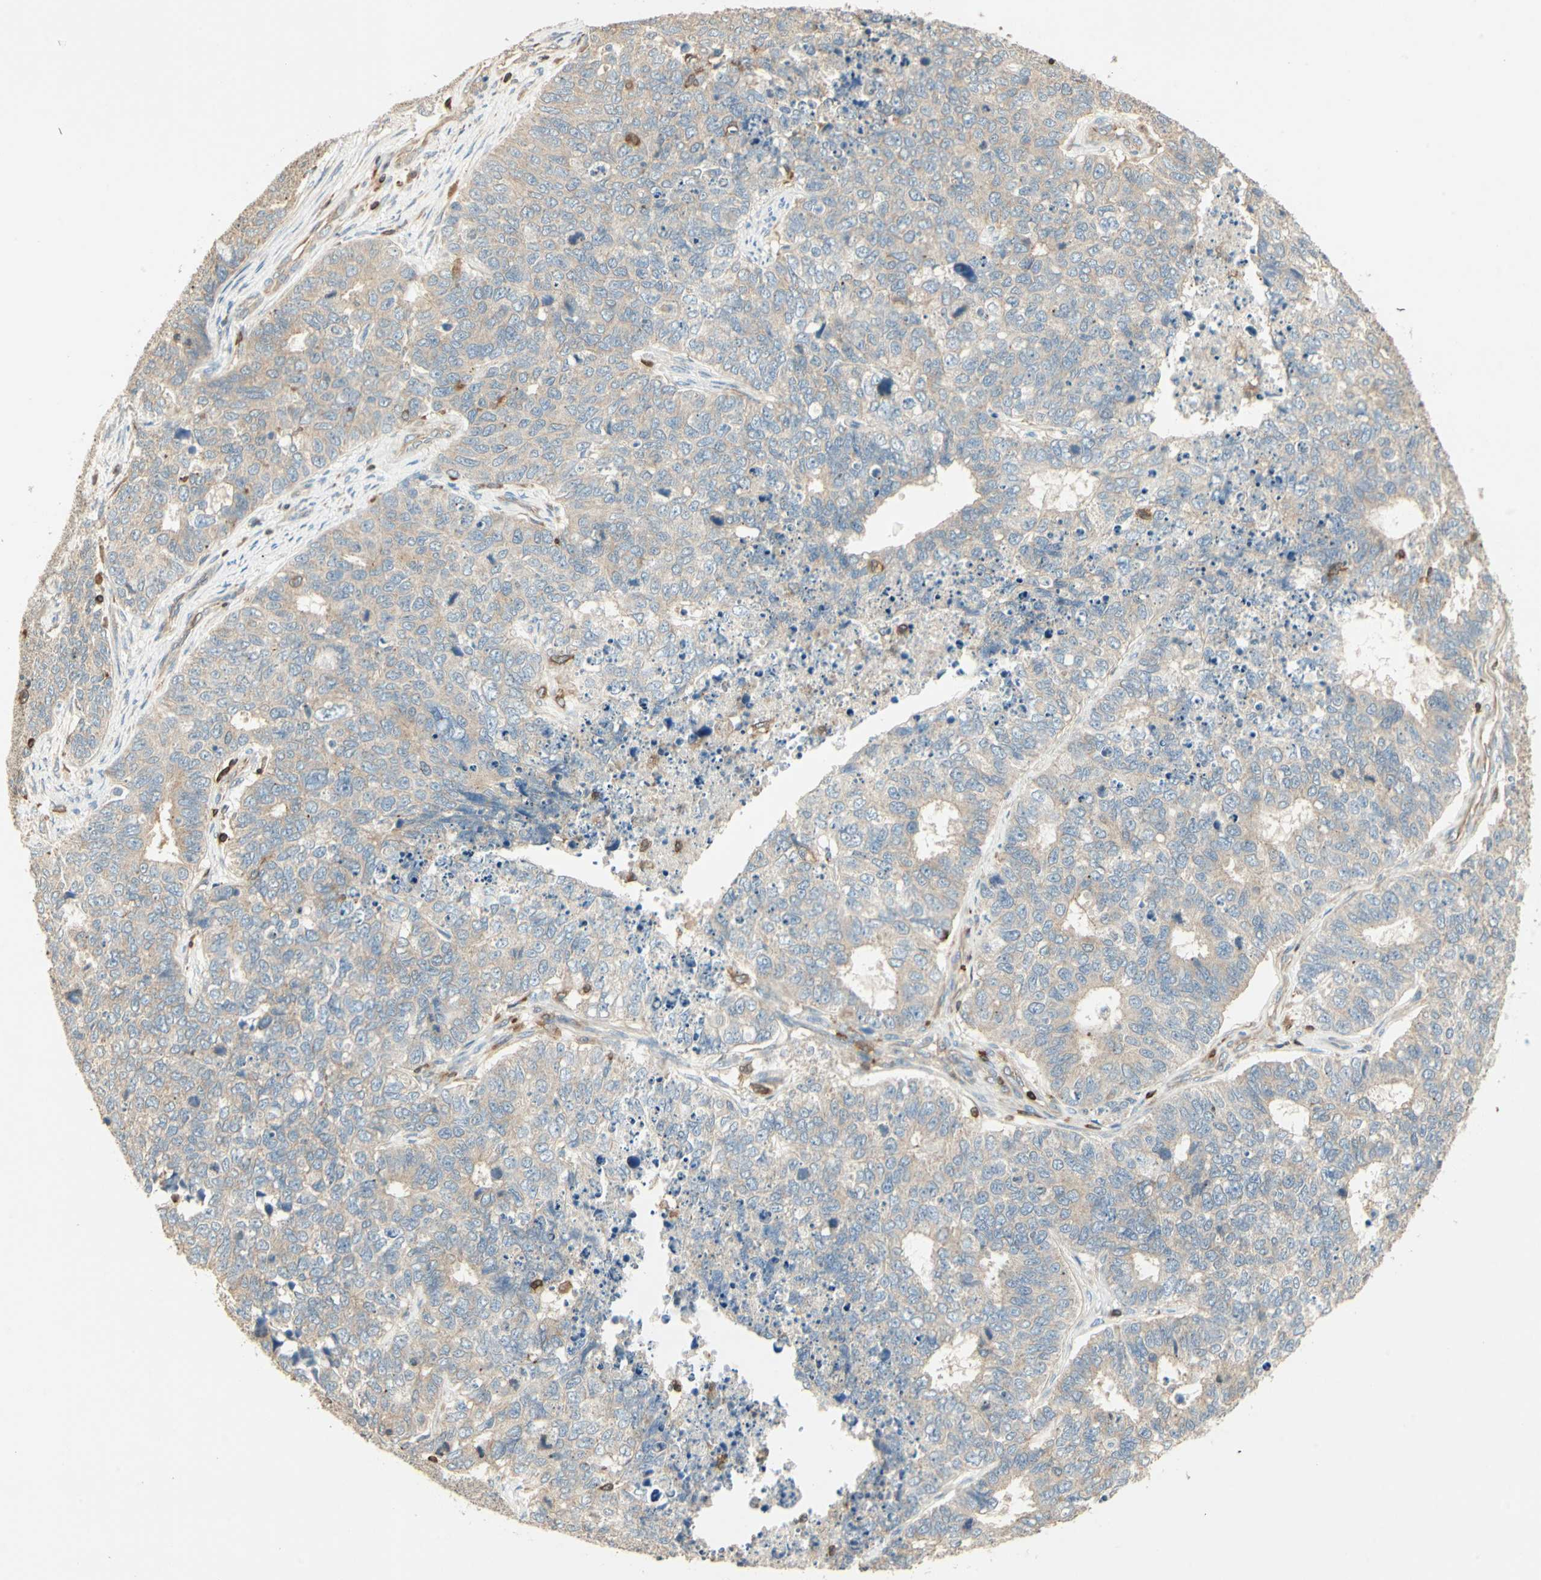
{"staining": {"intensity": "weak", "quantity": "25%-75%", "location": "cytoplasmic/membranous"}, "tissue": "cervical cancer", "cell_type": "Tumor cells", "image_type": "cancer", "snomed": [{"axis": "morphology", "description": "Squamous cell carcinoma, NOS"}, {"axis": "topography", "description": "Cervix"}], "caption": "Immunohistochemistry (IHC) (DAB (3,3'-diaminobenzidine)) staining of cervical cancer exhibits weak cytoplasmic/membranous protein staining in approximately 25%-75% of tumor cells.", "gene": "CRLF3", "patient": {"sex": "female", "age": 63}}